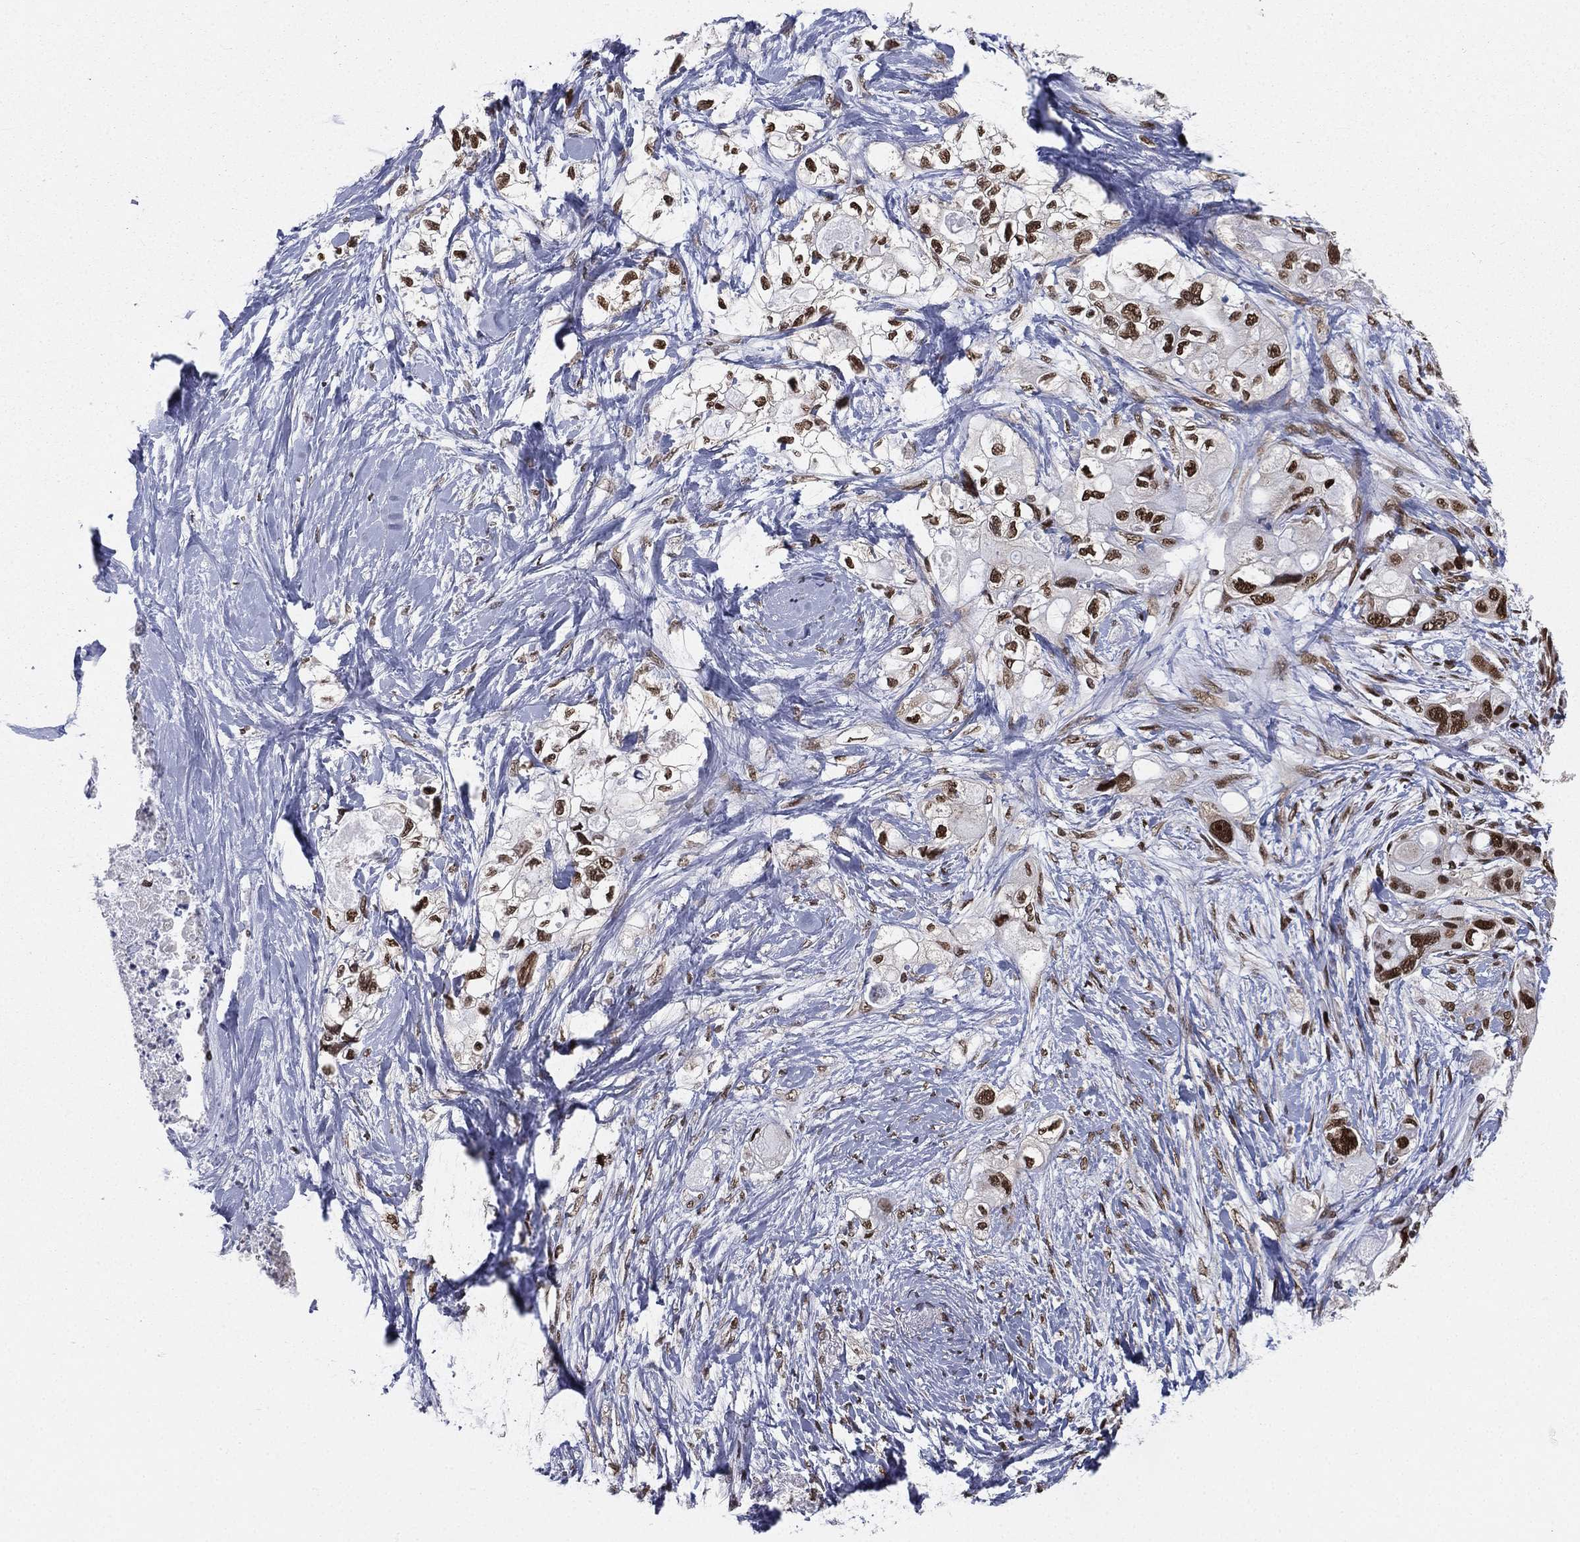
{"staining": {"intensity": "strong", "quantity": ">75%", "location": "nuclear"}, "tissue": "pancreatic cancer", "cell_type": "Tumor cells", "image_type": "cancer", "snomed": [{"axis": "morphology", "description": "Adenocarcinoma, NOS"}, {"axis": "topography", "description": "Pancreas"}], "caption": "Pancreatic cancer (adenocarcinoma) stained with IHC reveals strong nuclear expression in approximately >75% of tumor cells. The staining was performed using DAB to visualize the protein expression in brown, while the nuclei were stained in blue with hematoxylin (Magnification: 20x).", "gene": "FUBP3", "patient": {"sex": "female", "age": 56}}